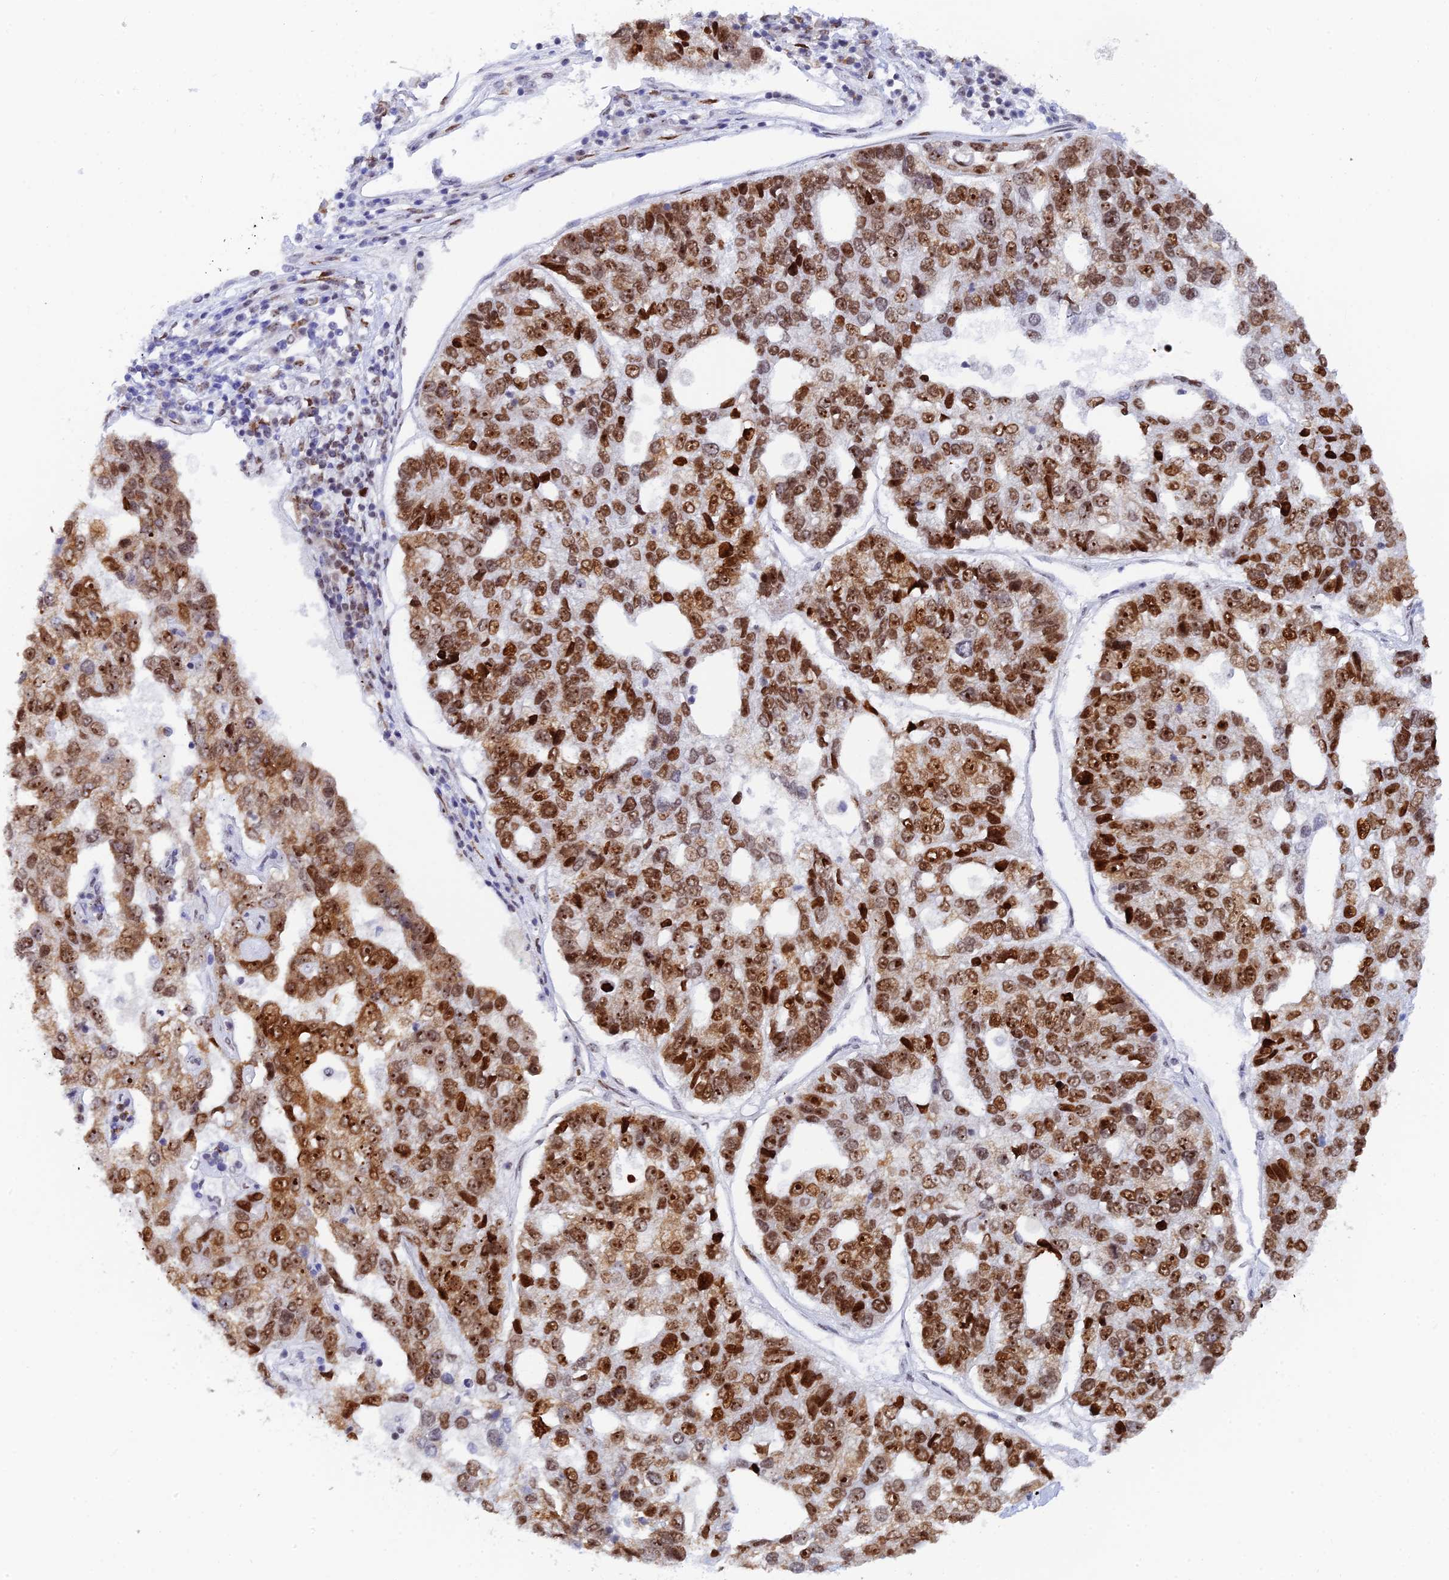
{"staining": {"intensity": "strong", "quantity": ">75%", "location": "nuclear"}, "tissue": "pancreatic cancer", "cell_type": "Tumor cells", "image_type": "cancer", "snomed": [{"axis": "morphology", "description": "Adenocarcinoma, NOS"}, {"axis": "topography", "description": "Pancreas"}], "caption": "This image shows pancreatic cancer (adenocarcinoma) stained with immunohistochemistry (IHC) to label a protein in brown. The nuclear of tumor cells show strong positivity for the protein. Nuclei are counter-stained blue.", "gene": "RSL1D1", "patient": {"sex": "female", "age": 61}}